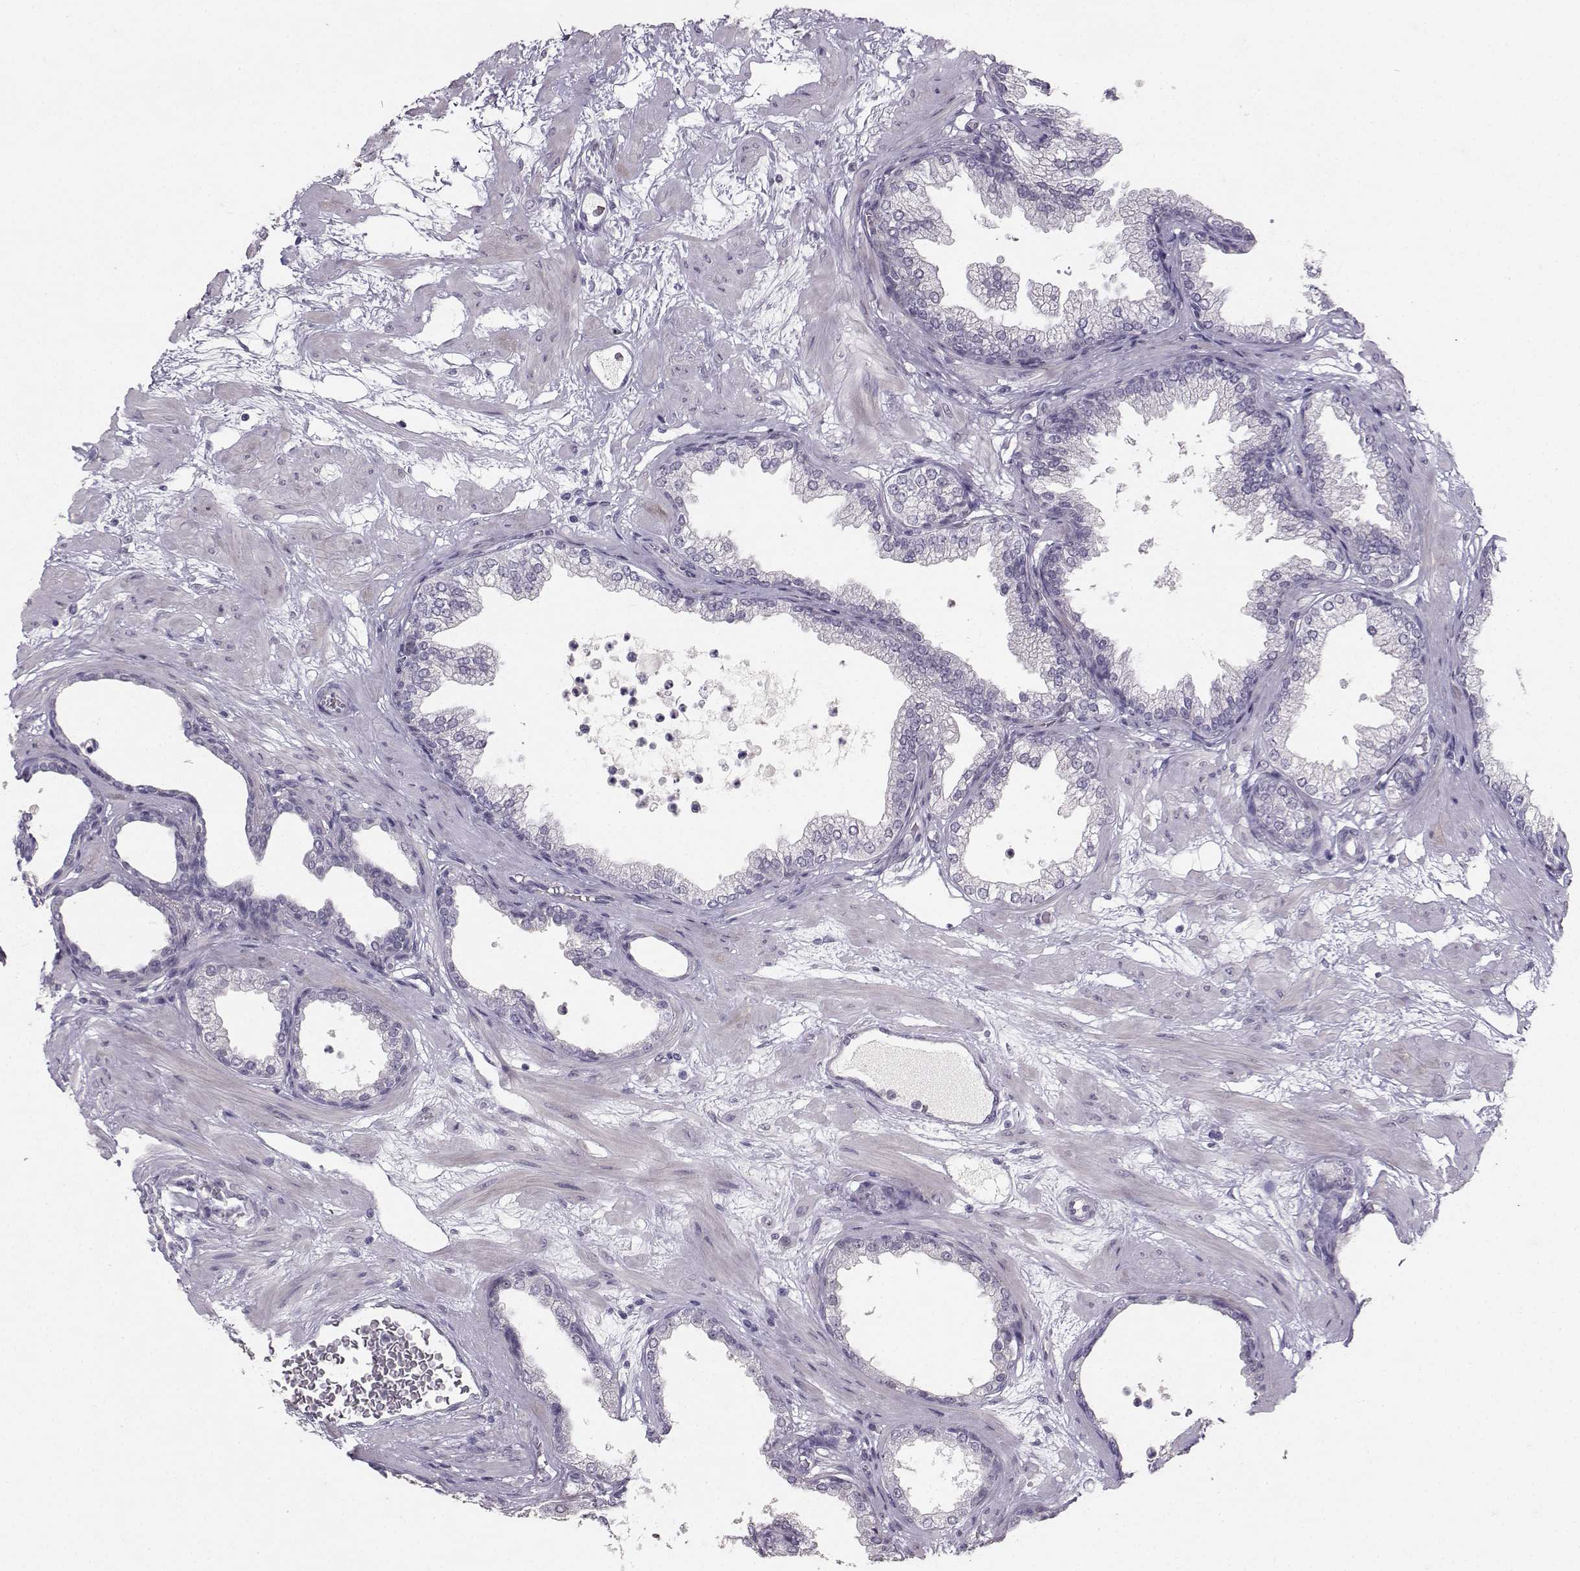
{"staining": {"intensity": "negative", "quantity": "none", "location": "none"}, "tissue": "prostate", "cell_type": "Glandular cells", "image_type": "normal", "snomed": [{"axis": "morphology", "description": "Normal tissue, NOS"}, {"axis": "topography", "description": "Prostate"}], "caption": "Protein analysis of unremarkable prostate shows no significant expression in glandular cells.", "gene": "PKP2", "patient": {"sex": "male", "age": 37}}